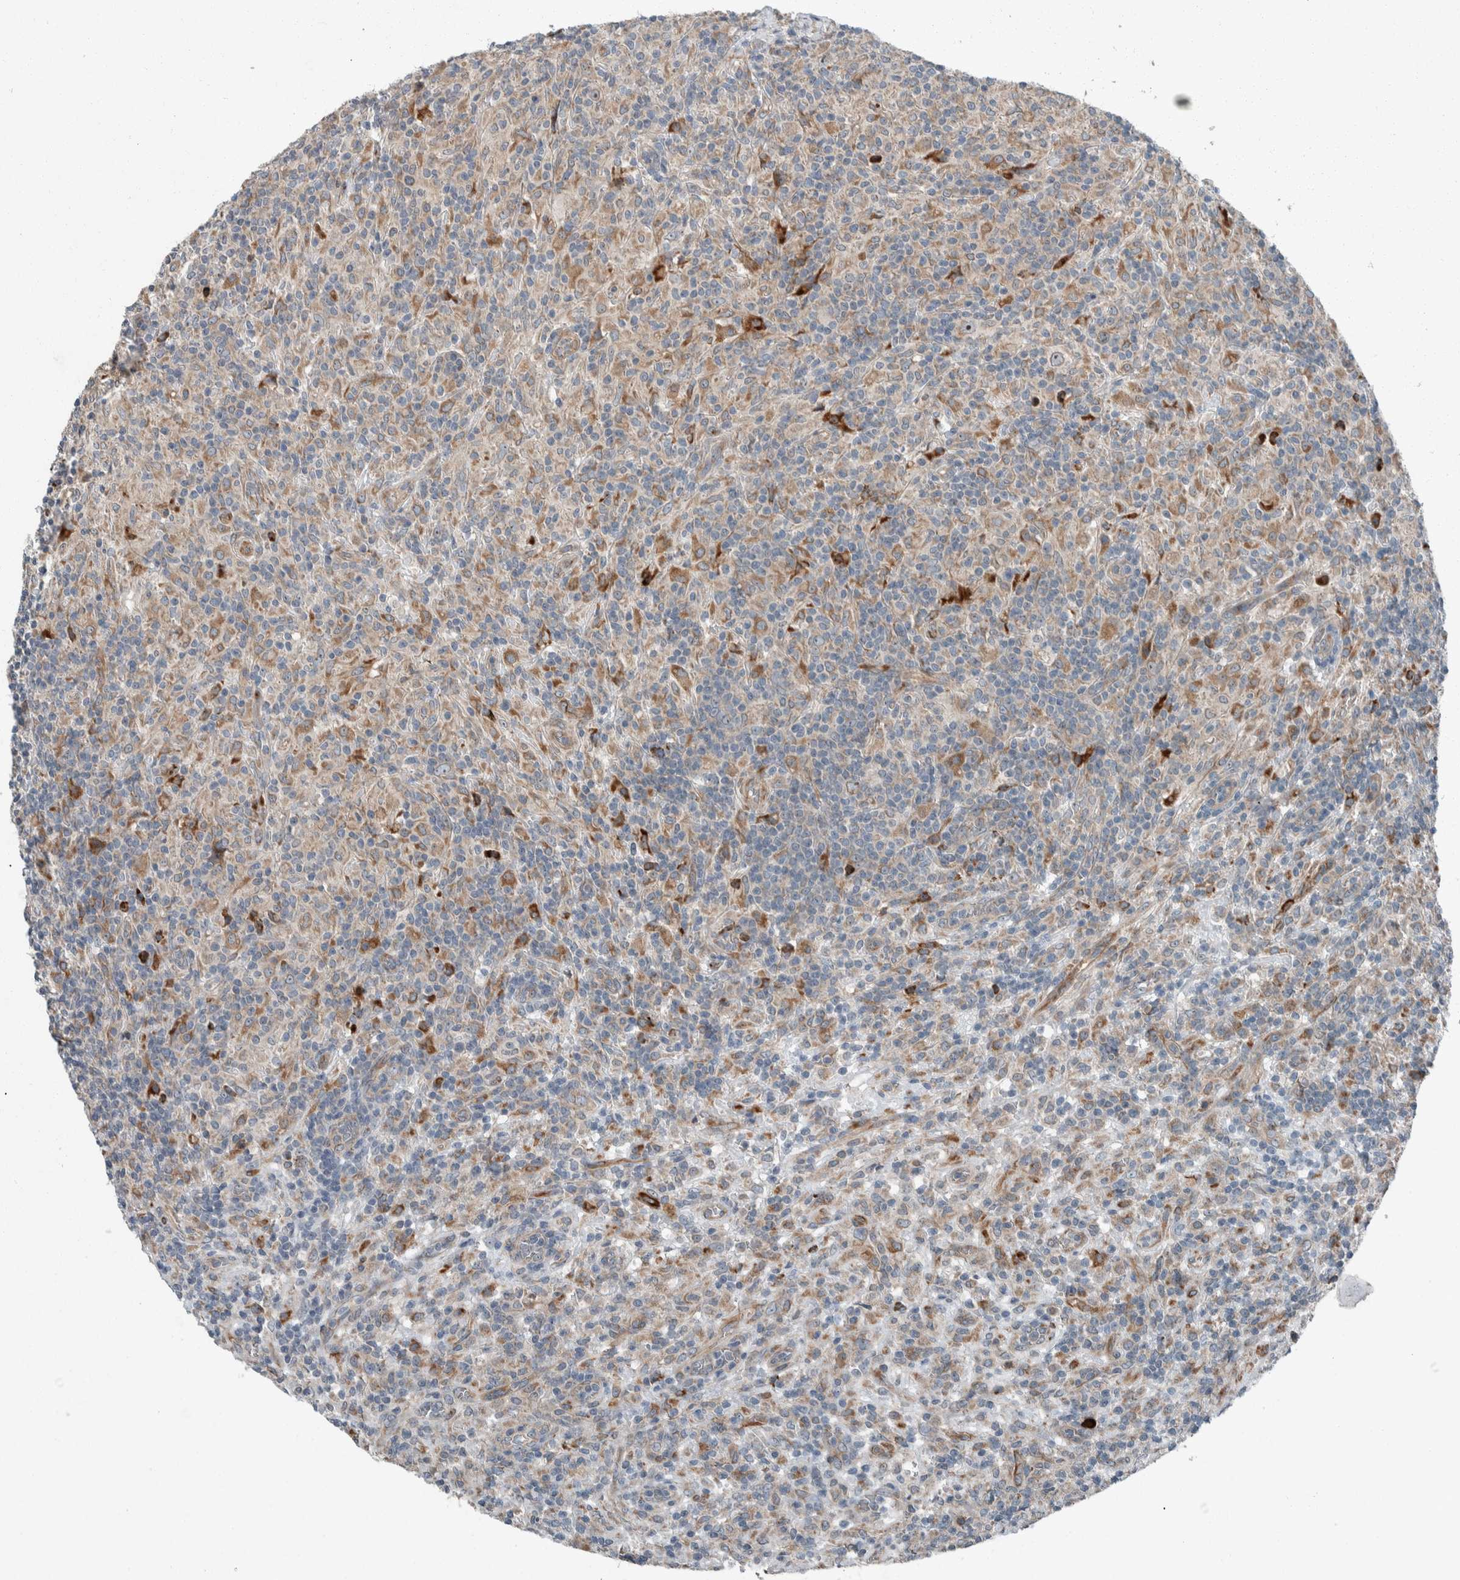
{"staining": {"intensity": "weak", "quantity": "25%-75%", "location": "cytoplasmic/membranous"}, "tissue": "lymphoma", "cell_type": "Tumor cells", "image_type": "cancer", "snomed": [{"axis": "morphology", "description": "Hodgkin's disease, NOS"}, {"axis": "topography", "description": "Lymph node"}], "caption": "An IHC histopathology image of neoplastic tissue is shown. Protein staining in brown labels weak cytoplasmic/membranous positivity in lymphoma within tumor cells.", "gene": "USP25", "patient": {"sex": "male", "age": 70}}